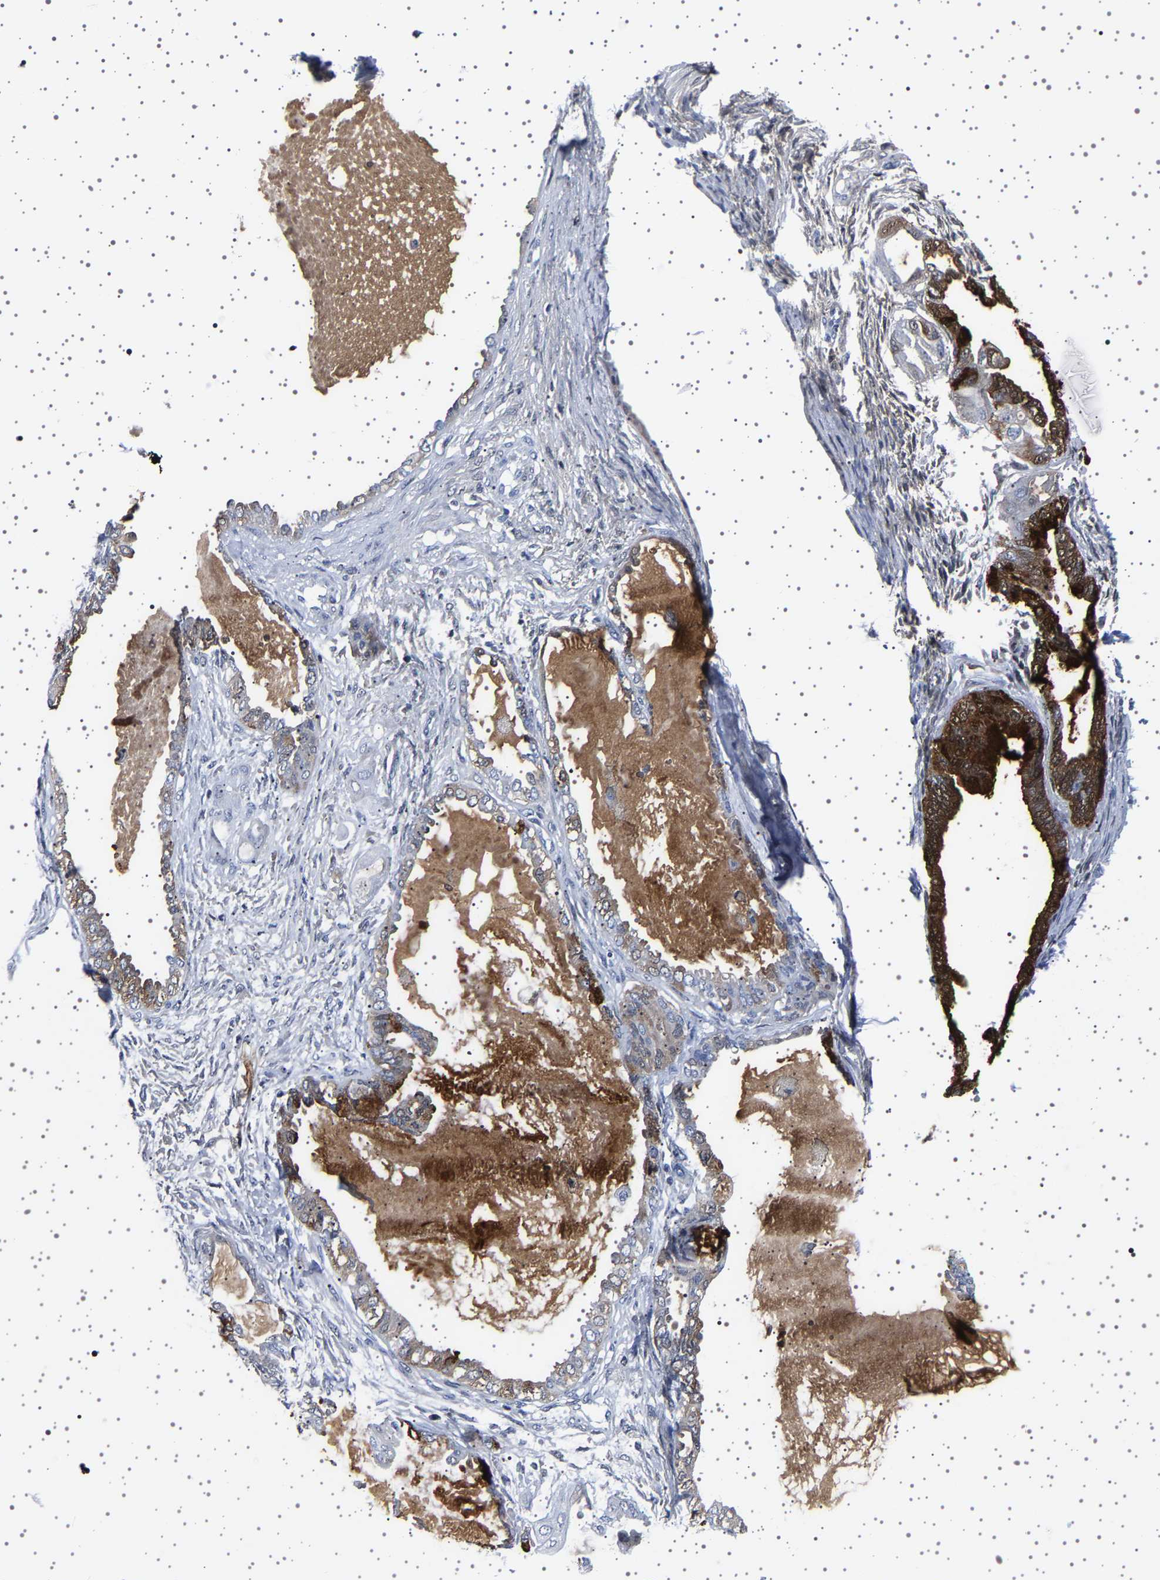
{"staining": {"intensity": "strong", "quantity": "<25%", "location": "cytoplasmic/membranous"}, "tissue": "ovarian cancer", "cell_type": "Tumor cells", "image_type": "cancer", "snomed": [{"axis": "morphology", "description": "Carcinoma, NOS"}, {"axis": "morphology", "description": "Carcinoma, endometroid"}, {"axis": "topography", "description": "Ovary"}], "caption": "Immunohistochemical staining of ovarian cancer (endometroid carcinoma) exhibits medium levels of strong cytoplasmic/membranous protein expression in about <25% of tumor cells.", "gene": "TFF3", "patient": {"sex": "female", "age": 50}}